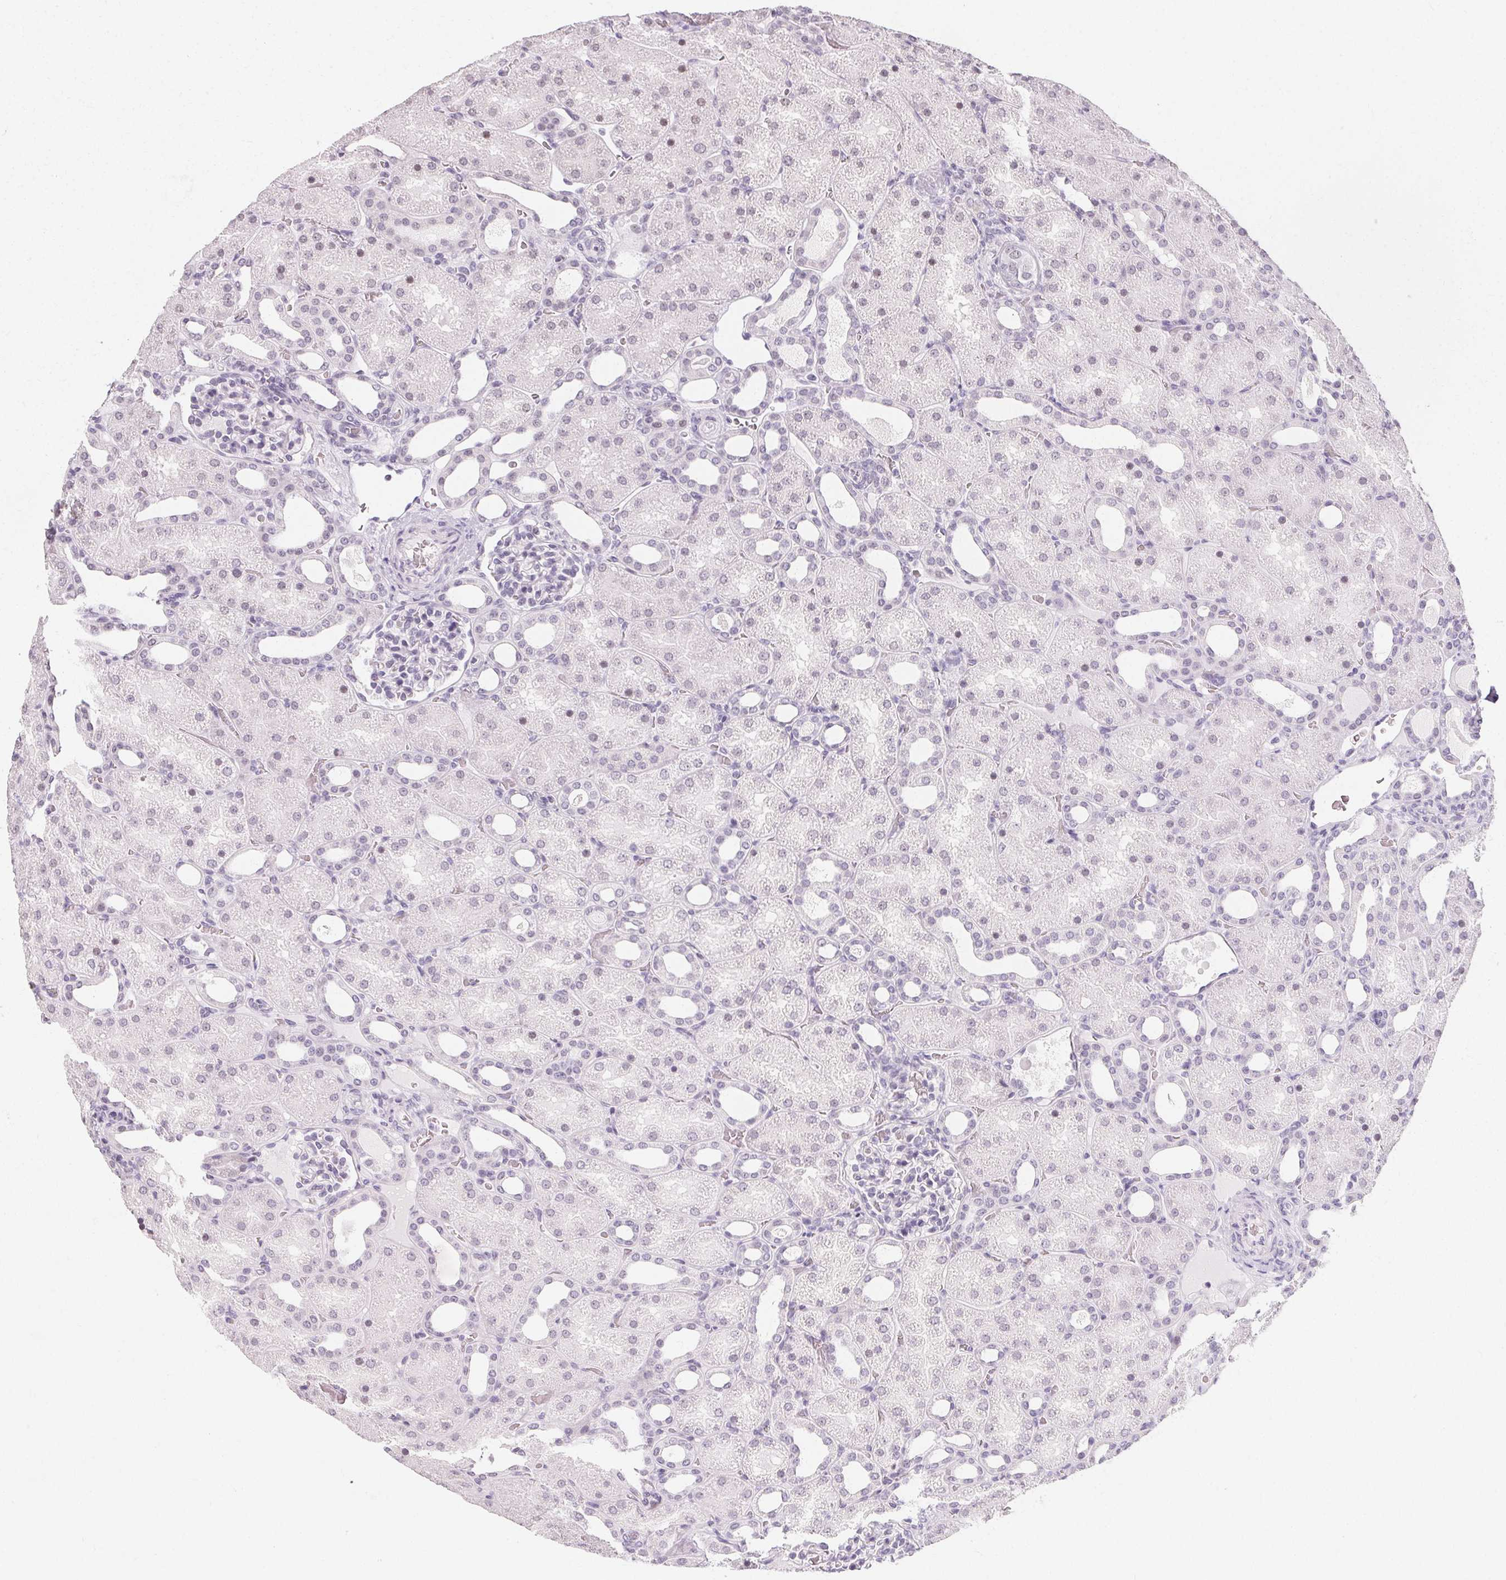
{"staining": {"intensity": "negative", "quantity": "none", "location": "none"}, "tissue": "kidney", "cell_type": "Cells in glomeruli", "image_type": "normal", "snomed": [{"axis": "morphology", "description": "Normal tissue, NOS"}, {"axis": "topography", "description": "Kidney"}], "caption": "A high-resolution image shows IHC staining of normal kidney, which reveals no significant expression in cells in glomeruli.", "gene": "SYNPR", "patient": {"sex": "male", "age": 2}}